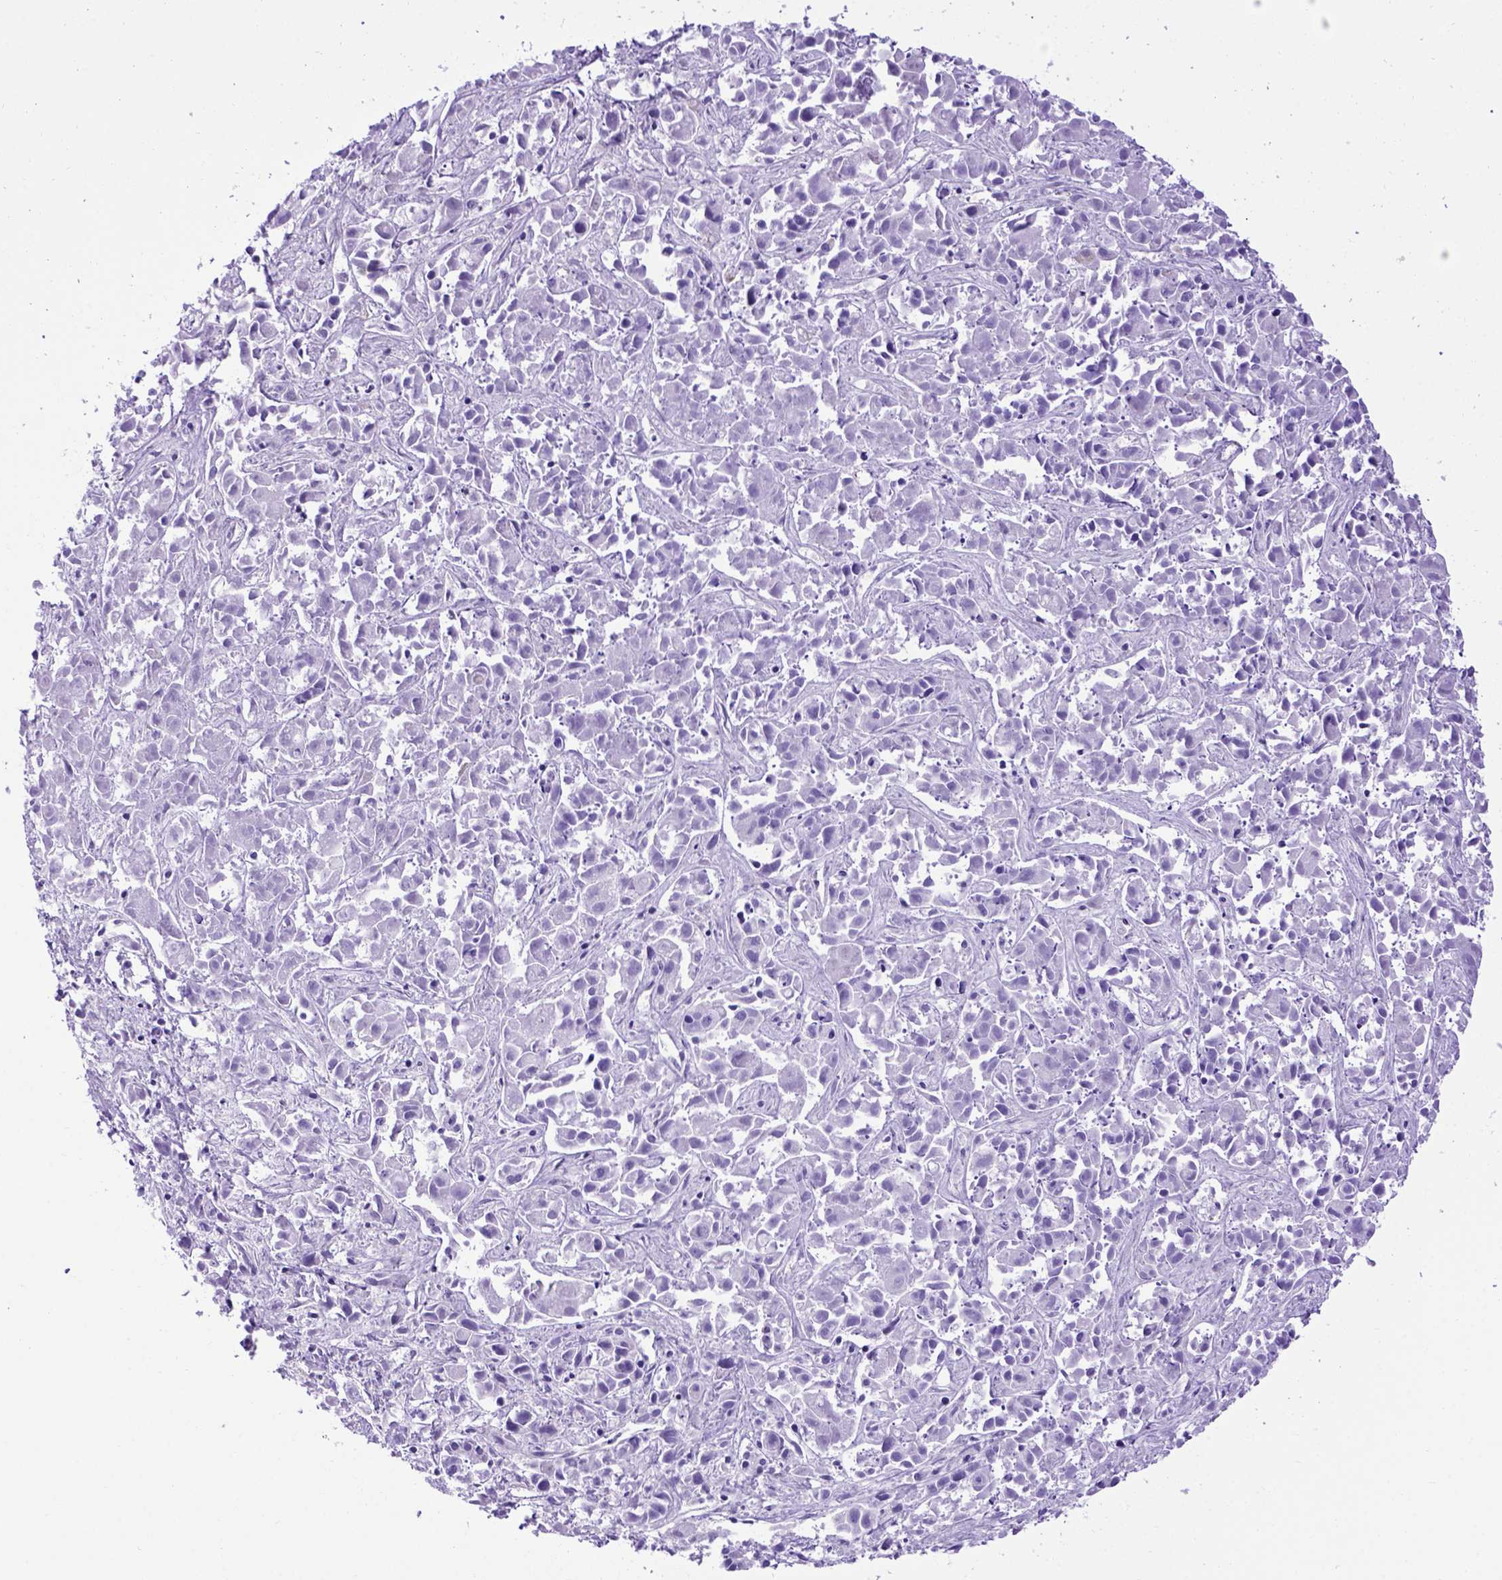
{"staining": {"intensity": "negative", "quantity": "none", "location": "none"}, "tissue": "liver cancer", "cell_type": "Tumor cells", "image_type": "cancer", "snomed": [{"axis": "morphology", "description": "Cholangiocarcinoma"}, {"axis": "topography", "description": "Liver"}], "caption": "A high-resolution histopathology image shows IHC staining of liver cancer, which demonstrates no significant positivity in tumor cells.", "gene": "ADAM12", "patient": {"sex": "female", "age": 81}}